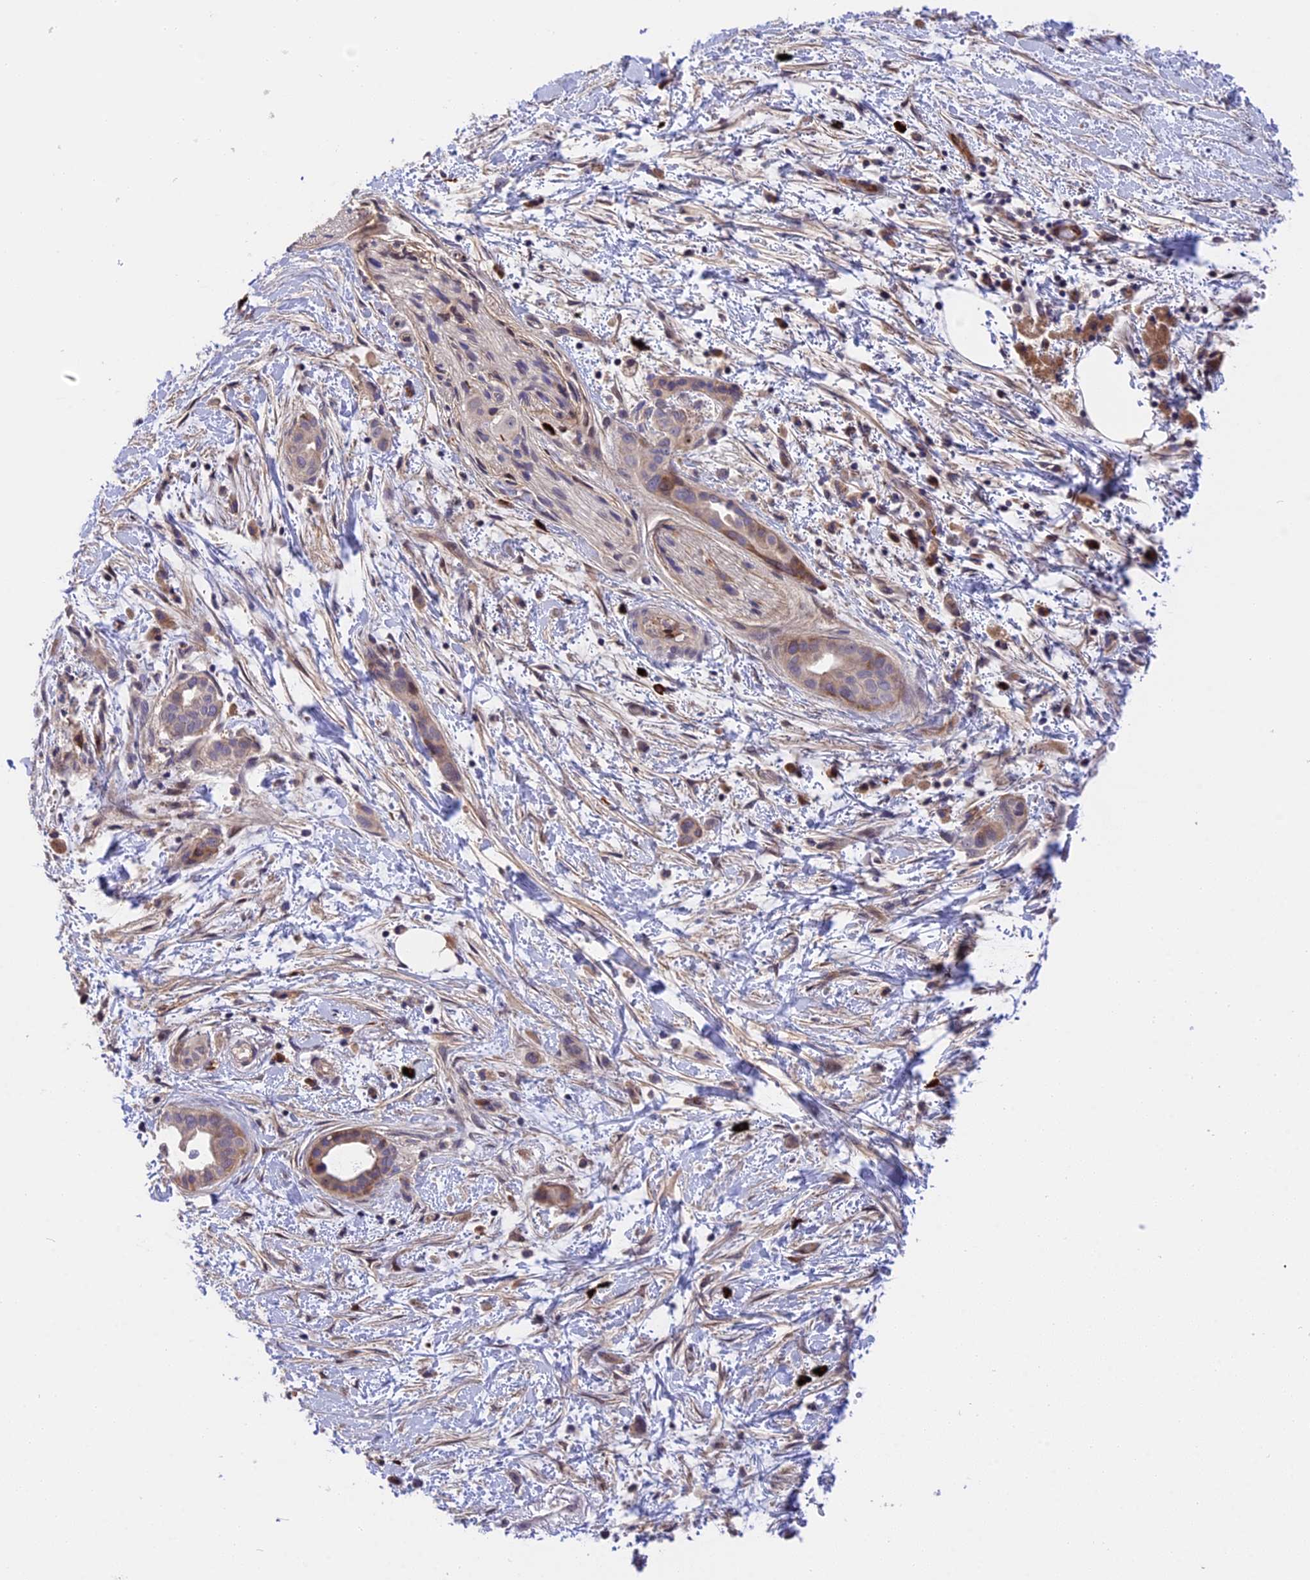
{"staining": {"intensity": "weak", "quantity": "25%-75%", "location": "cytoplasmic/membranous"}, "tissue": "pancreatic cancer", "cell_type": "Tumor cells", "image_type": "cancer", "snomed": [{"axis": "morphology", "description": "Normal tissue, NOS"}, {"axis": "morphology", "description": "Adenocarcinoma, NOS"}, {"axis": "topography", "description": "Pancreas"}, {"axis": "topography", "description": "Peripheral nerve tissue"}], "caption": "Pancreatic adenocarcinoma was stained to show a protein in brown. There is low levels of weak cytoplasmic/membranous positivity in approximately 25%-75% of tumor cells. The protein of interest is stained brown, and the nuclei are stained in blue (DAB IHC with brightfield microscopy, high magnification).", "gene": "MFSD2A", "patient": {"sex": "female", "age": 63}}